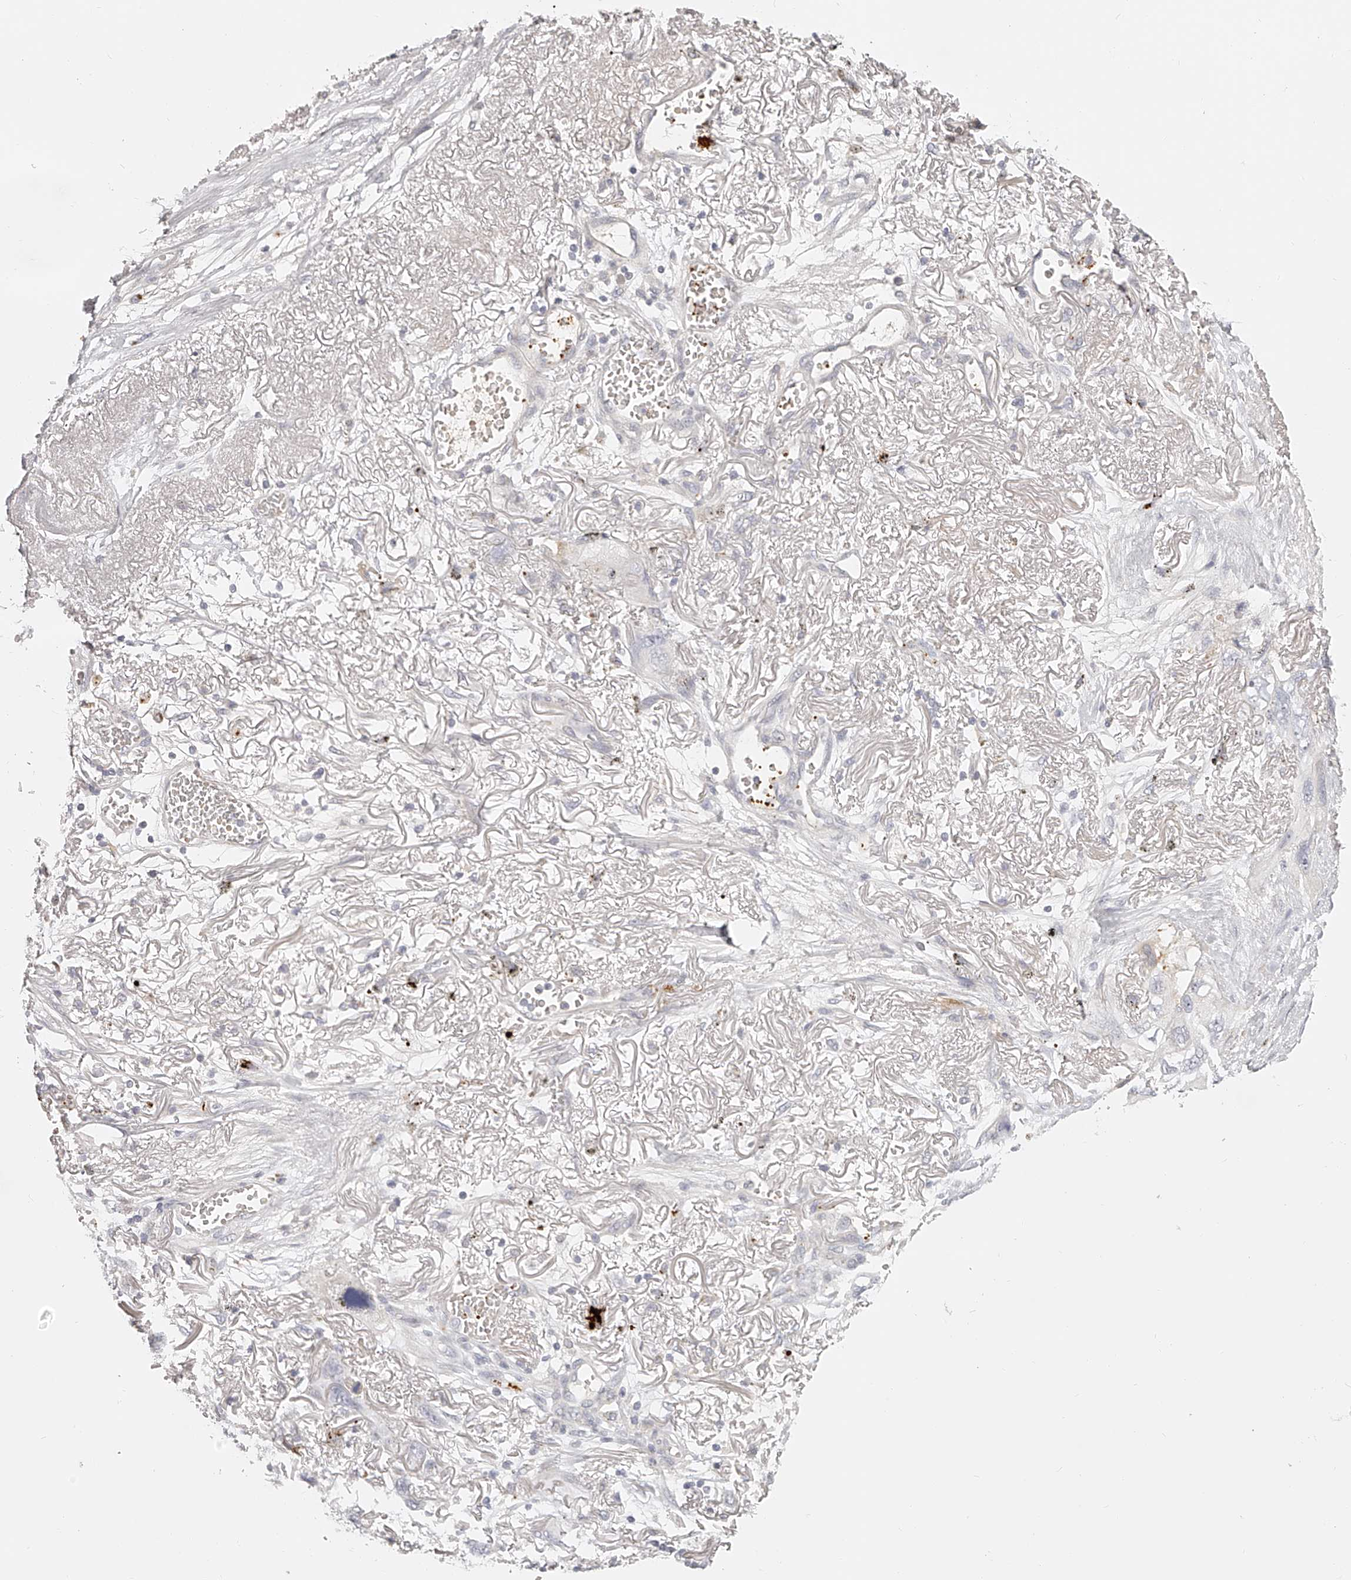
{"staining": {"intensity": "negative", "quantity": "none", "location": "none"}, "tissue": "lung cancer", "cell_type": "Tumor cells", "image_type": "cancer", "snomed": [{"axis": "morphology", "description": "Squamous cell carcinoma, NOS"}, {"axis": "topography", "description": "Lung"}], "caption": "IHC histopathology image of neoplastic tissue: lung cancer stained with DAB exhibits no significant protein positivity in tumor cells. (DAB (3,3'-diaminobenzidine) immunohistochemistry with hematoxylin counter stain).", "gene": "ITGB3", "patient": {"sex": "female", "age": 73}}